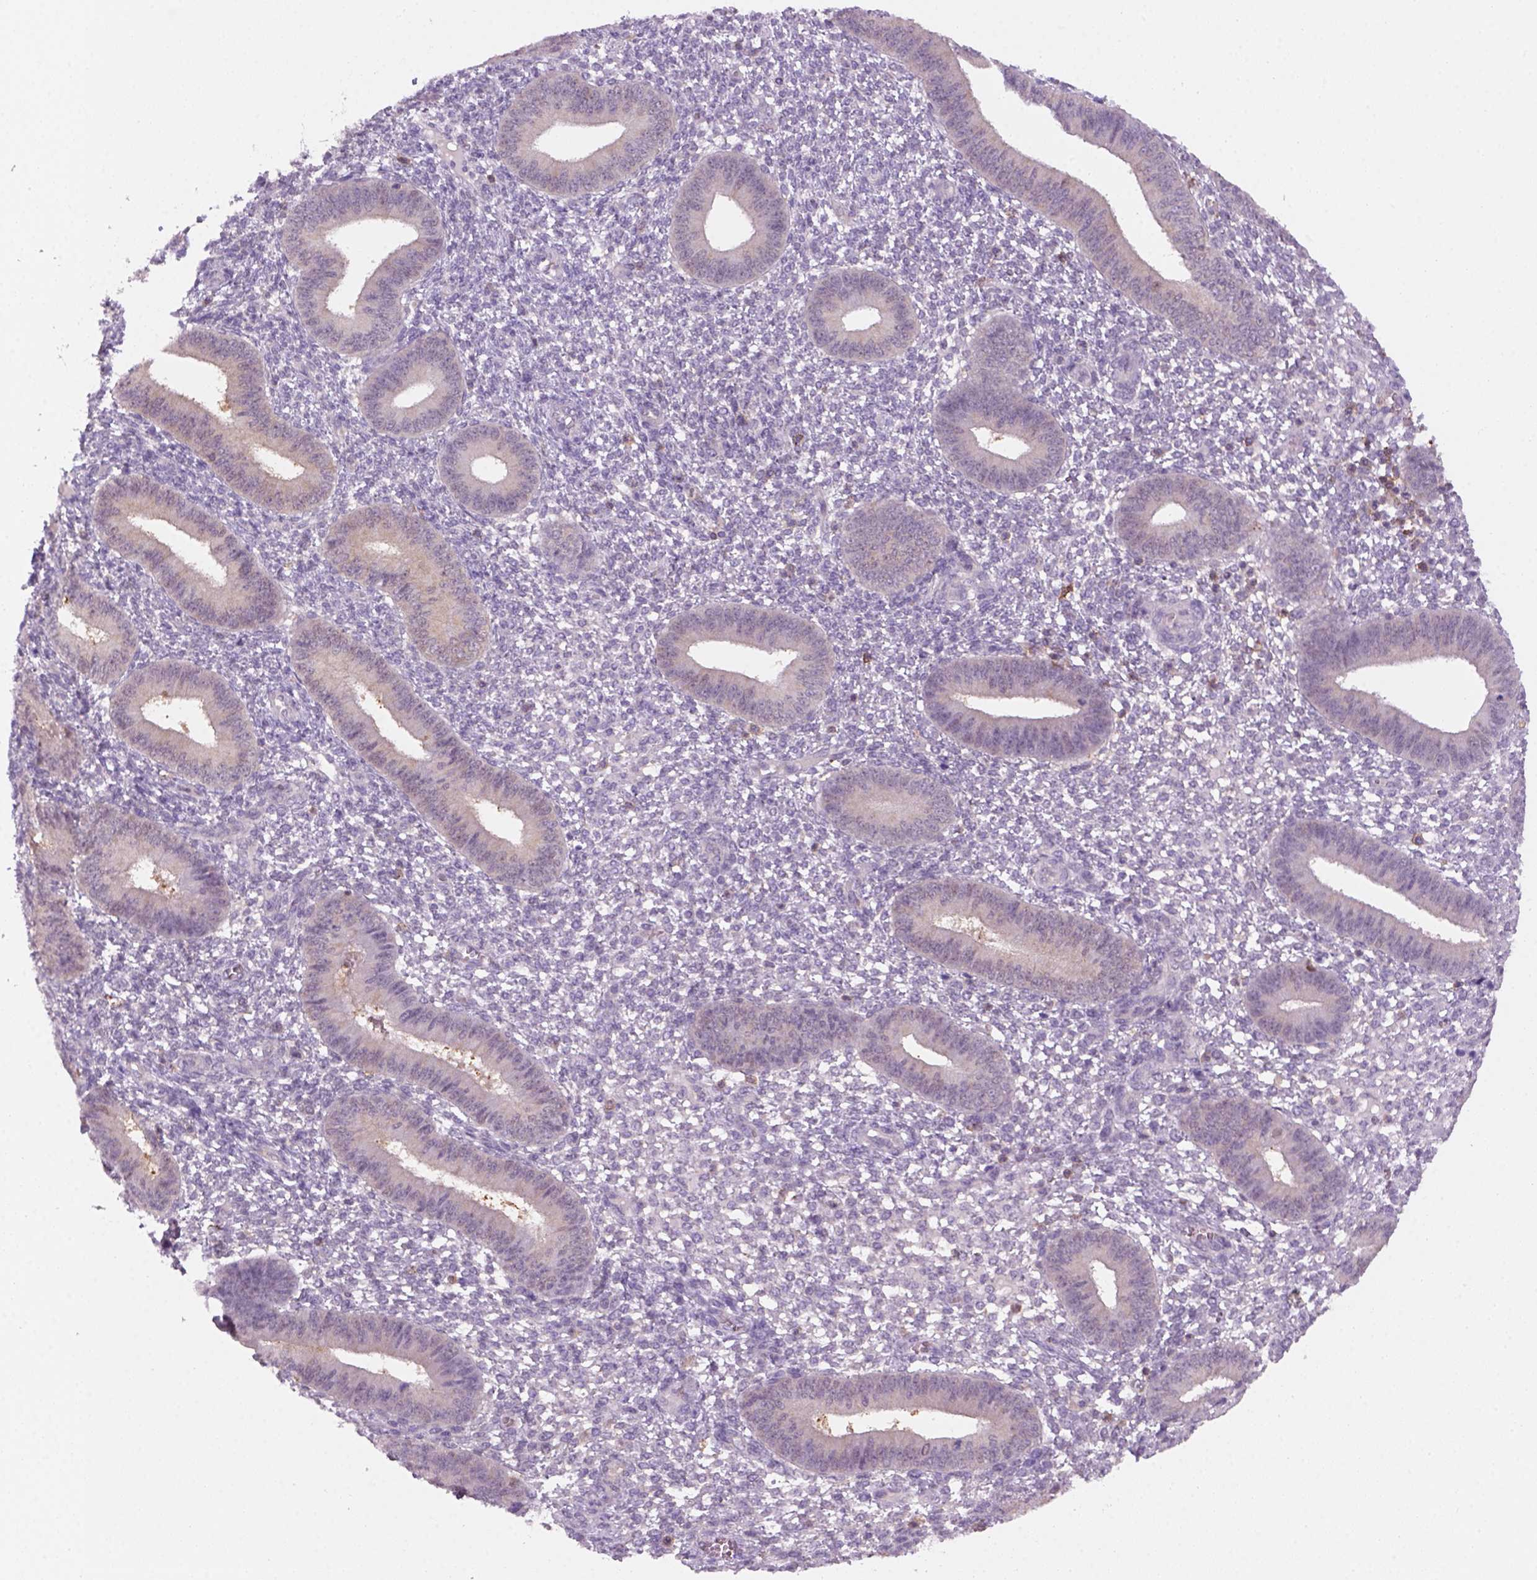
{"staining": {"intensity": "negative", "quantity": "none", "location": "none"}, "tissue": "endometrium", "cell_type": "Cells in endometrial stroma", "image_type": "normal", "snomed": [{"axis": "morphology", "description": "Normal tissue, NOS"}, {"axis": "topography", "description": "Endometrium"}], "caption": "Endometrium was stained to show a protein in brown. There is no significant staining in cells in endometrial stroma. (IHC, brightfield microscopy, high magnification).", "gene": "GOT1", "patient": {"sex": "female", "age": 42}}